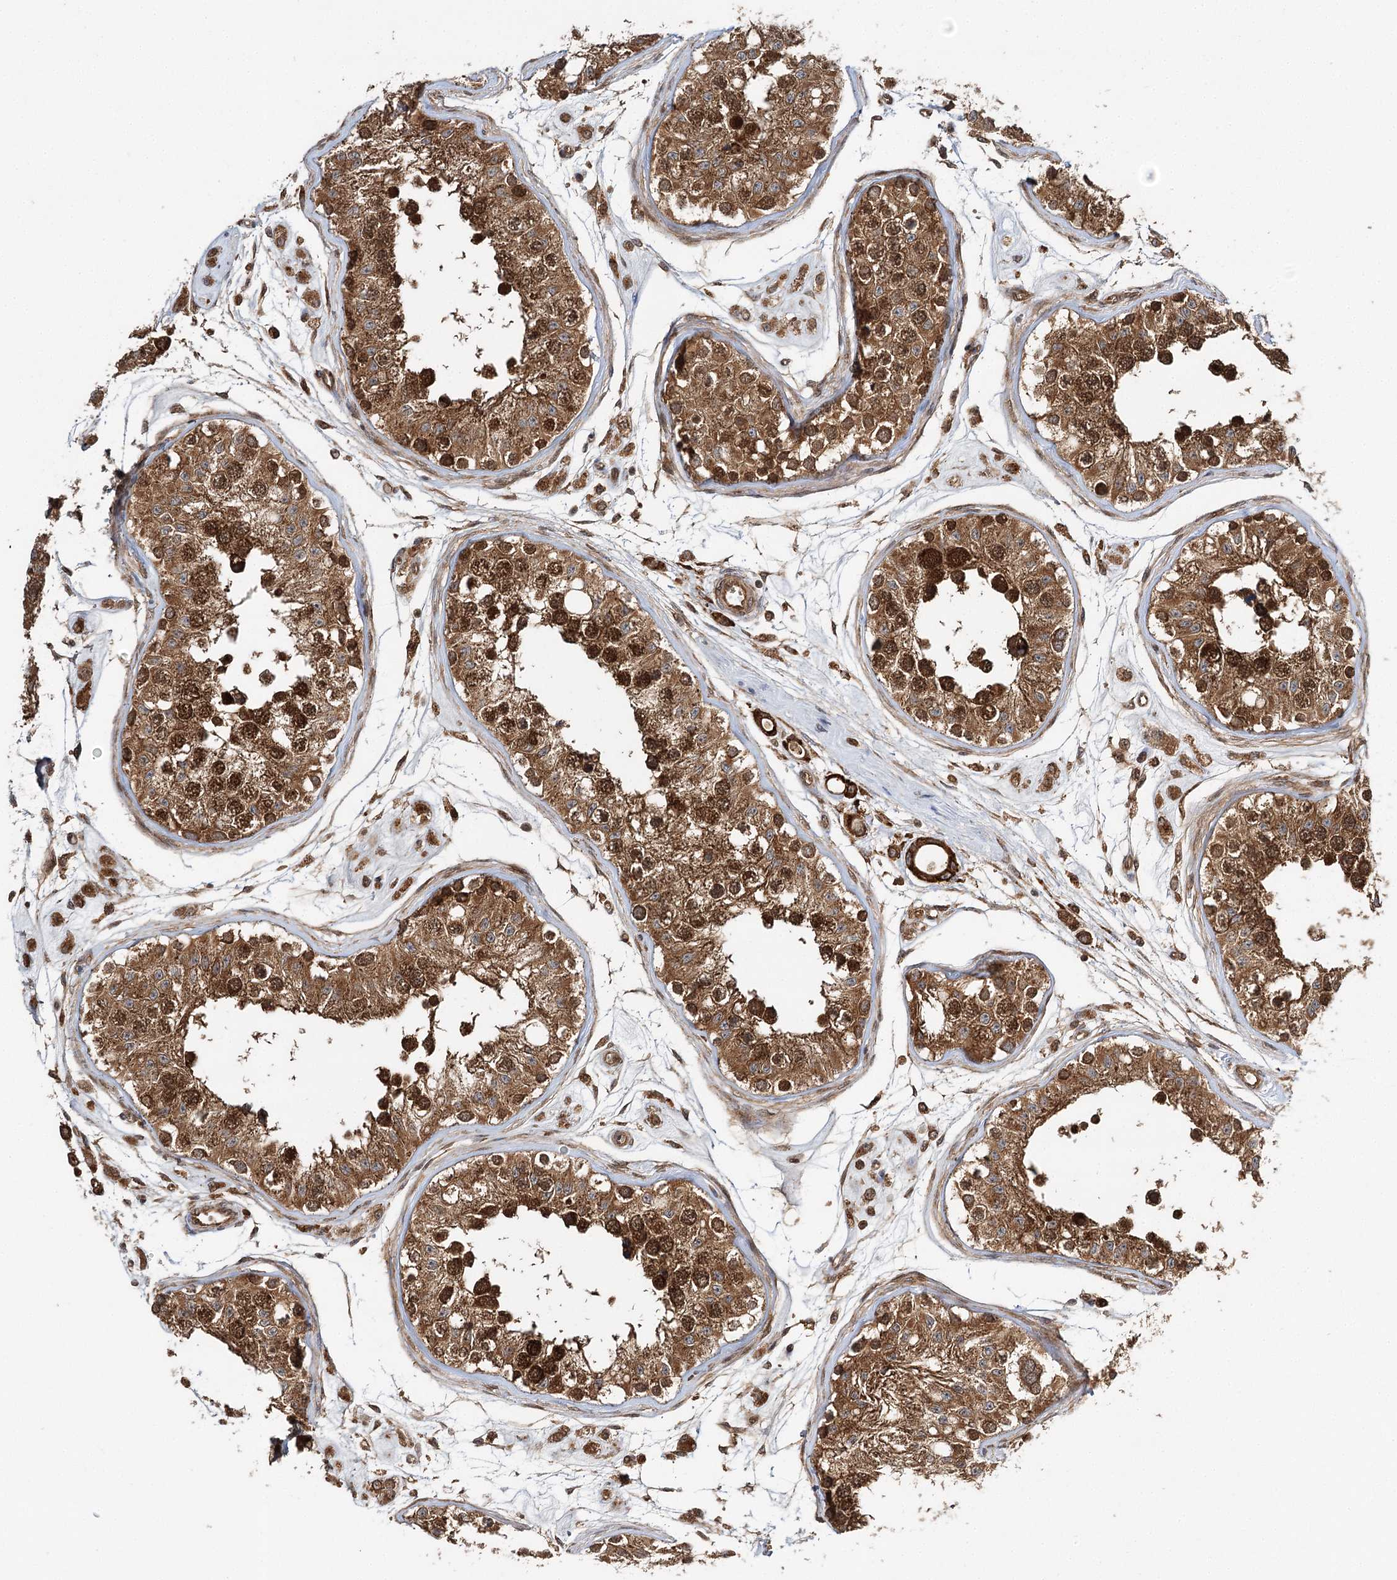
{"staining": {"intensity": "strong", "quantity": ">75%", "location": "cytoplasmic/membranous,nuclear"}, "tissue": "testis", "cell_type": "Cells in seminiferous ducts", "image_type": "normal", "snomed": [{"axis": "morphology", "description": "Normal tissue, NOS"}, {"axis": "morphology", "description": "Adenocarcinoma, metastatic, NOS"}, {"axis": "topography", "description": "Testis"}], "caption": "Immunohistochemical staining of unremarkable testis exhibits strong cytoplasmic/membranous,nuclear protein staining in approximately >75% of cells in seminiferous ducts.", "gene": "DNAJB14", "patient": {"sex": "male", "age": 26}}